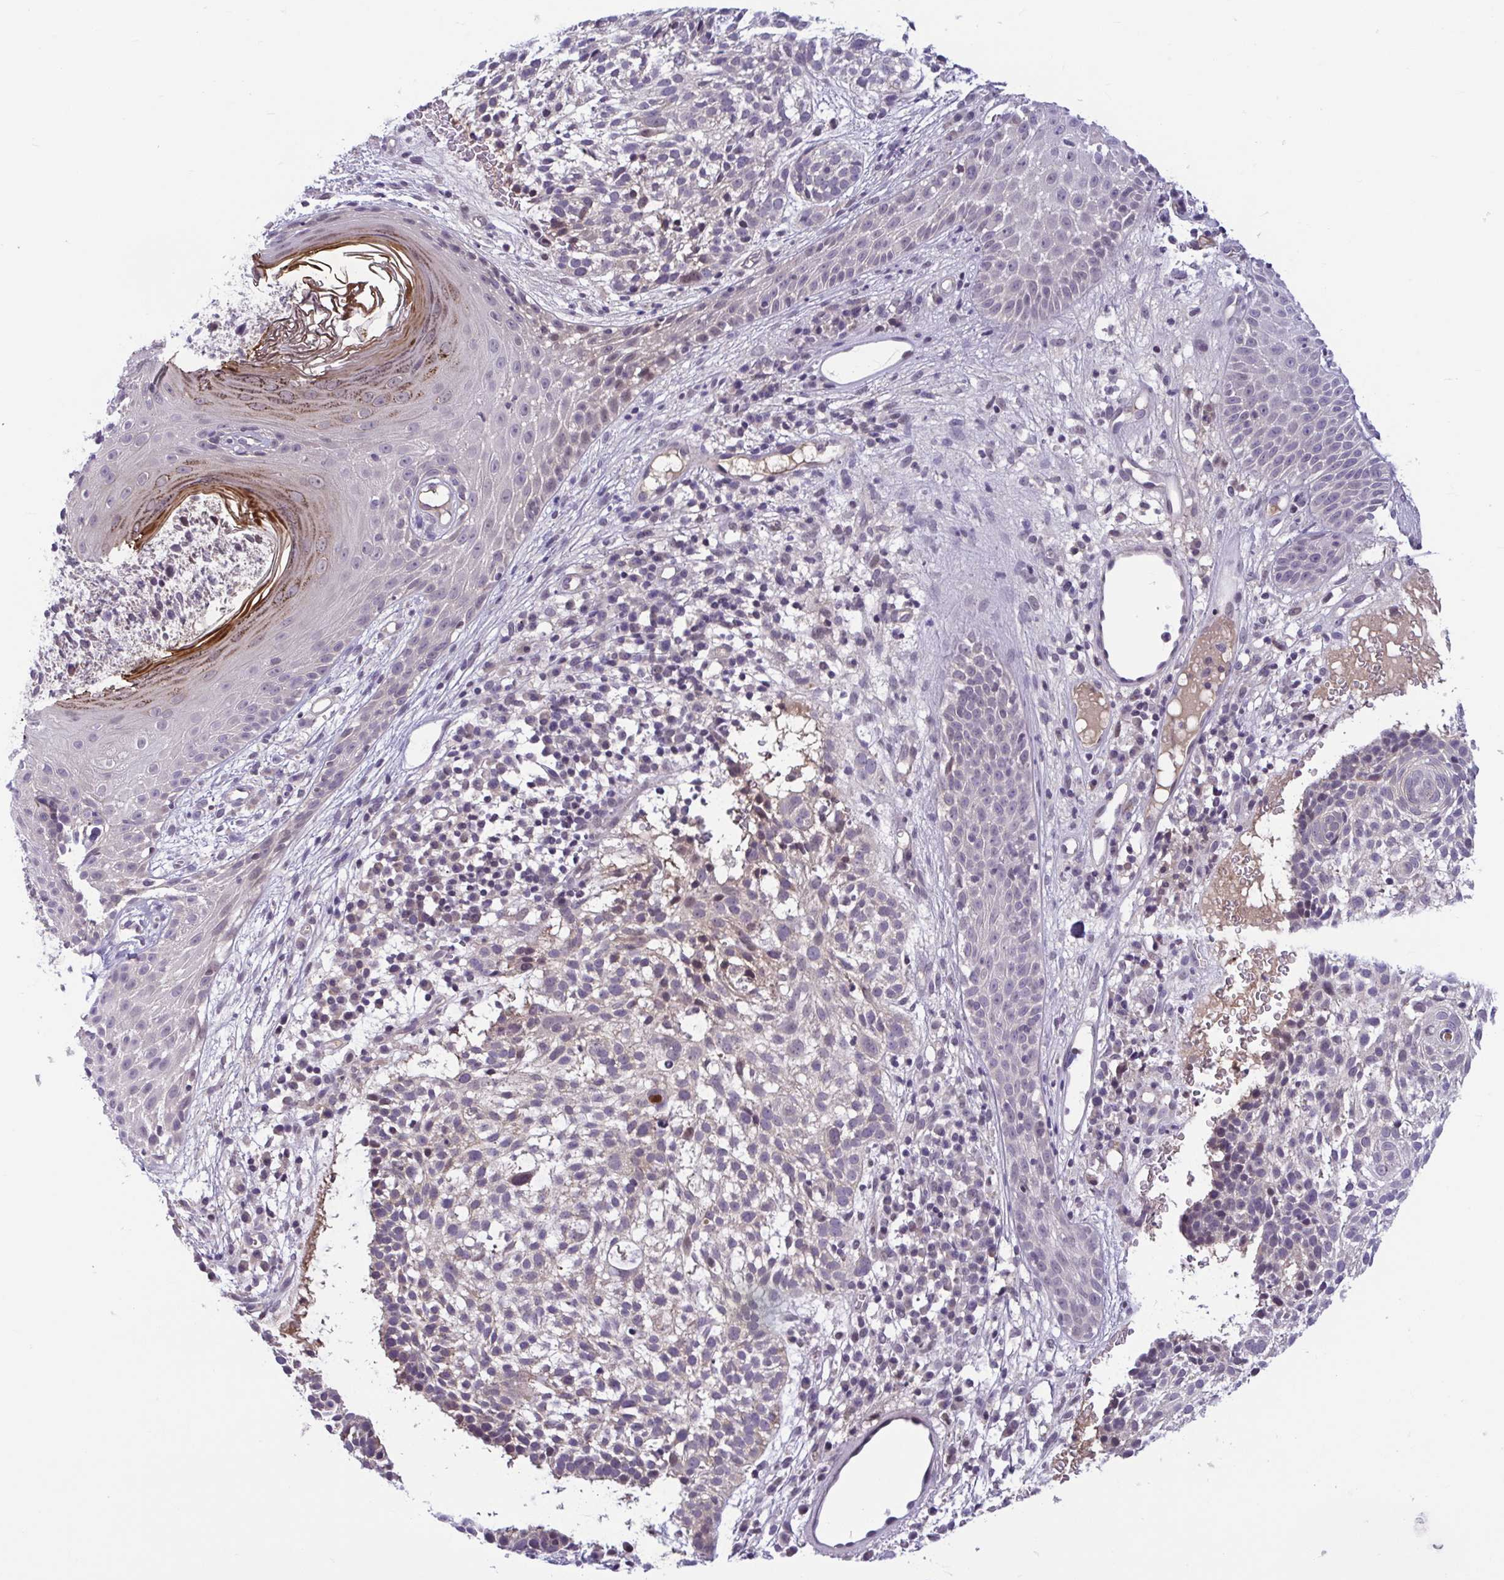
{"staining": {"intensity": "weak", "quantity": "25%-75%", "location": "cytoplasmic/membranous"}, "tissue": "skin cancer", "cell_type": "Tumor cells", "image_type": "cancer", "snomed": [{"axis": "morphology", "description": "Basal cell carcinoma"}, {"axis": "topography", "description": "Skin"}, {"axis": "topography", "description": "Skin of scalp"}], "caption": "Skin cancer (basal cell carcinoma) tissue reveals weak cytoplasmic/membranous positivity in about 25%-75% of tumor cells", "gene": "TTC7B", "patient": {"sex": "female", "age": 45}}